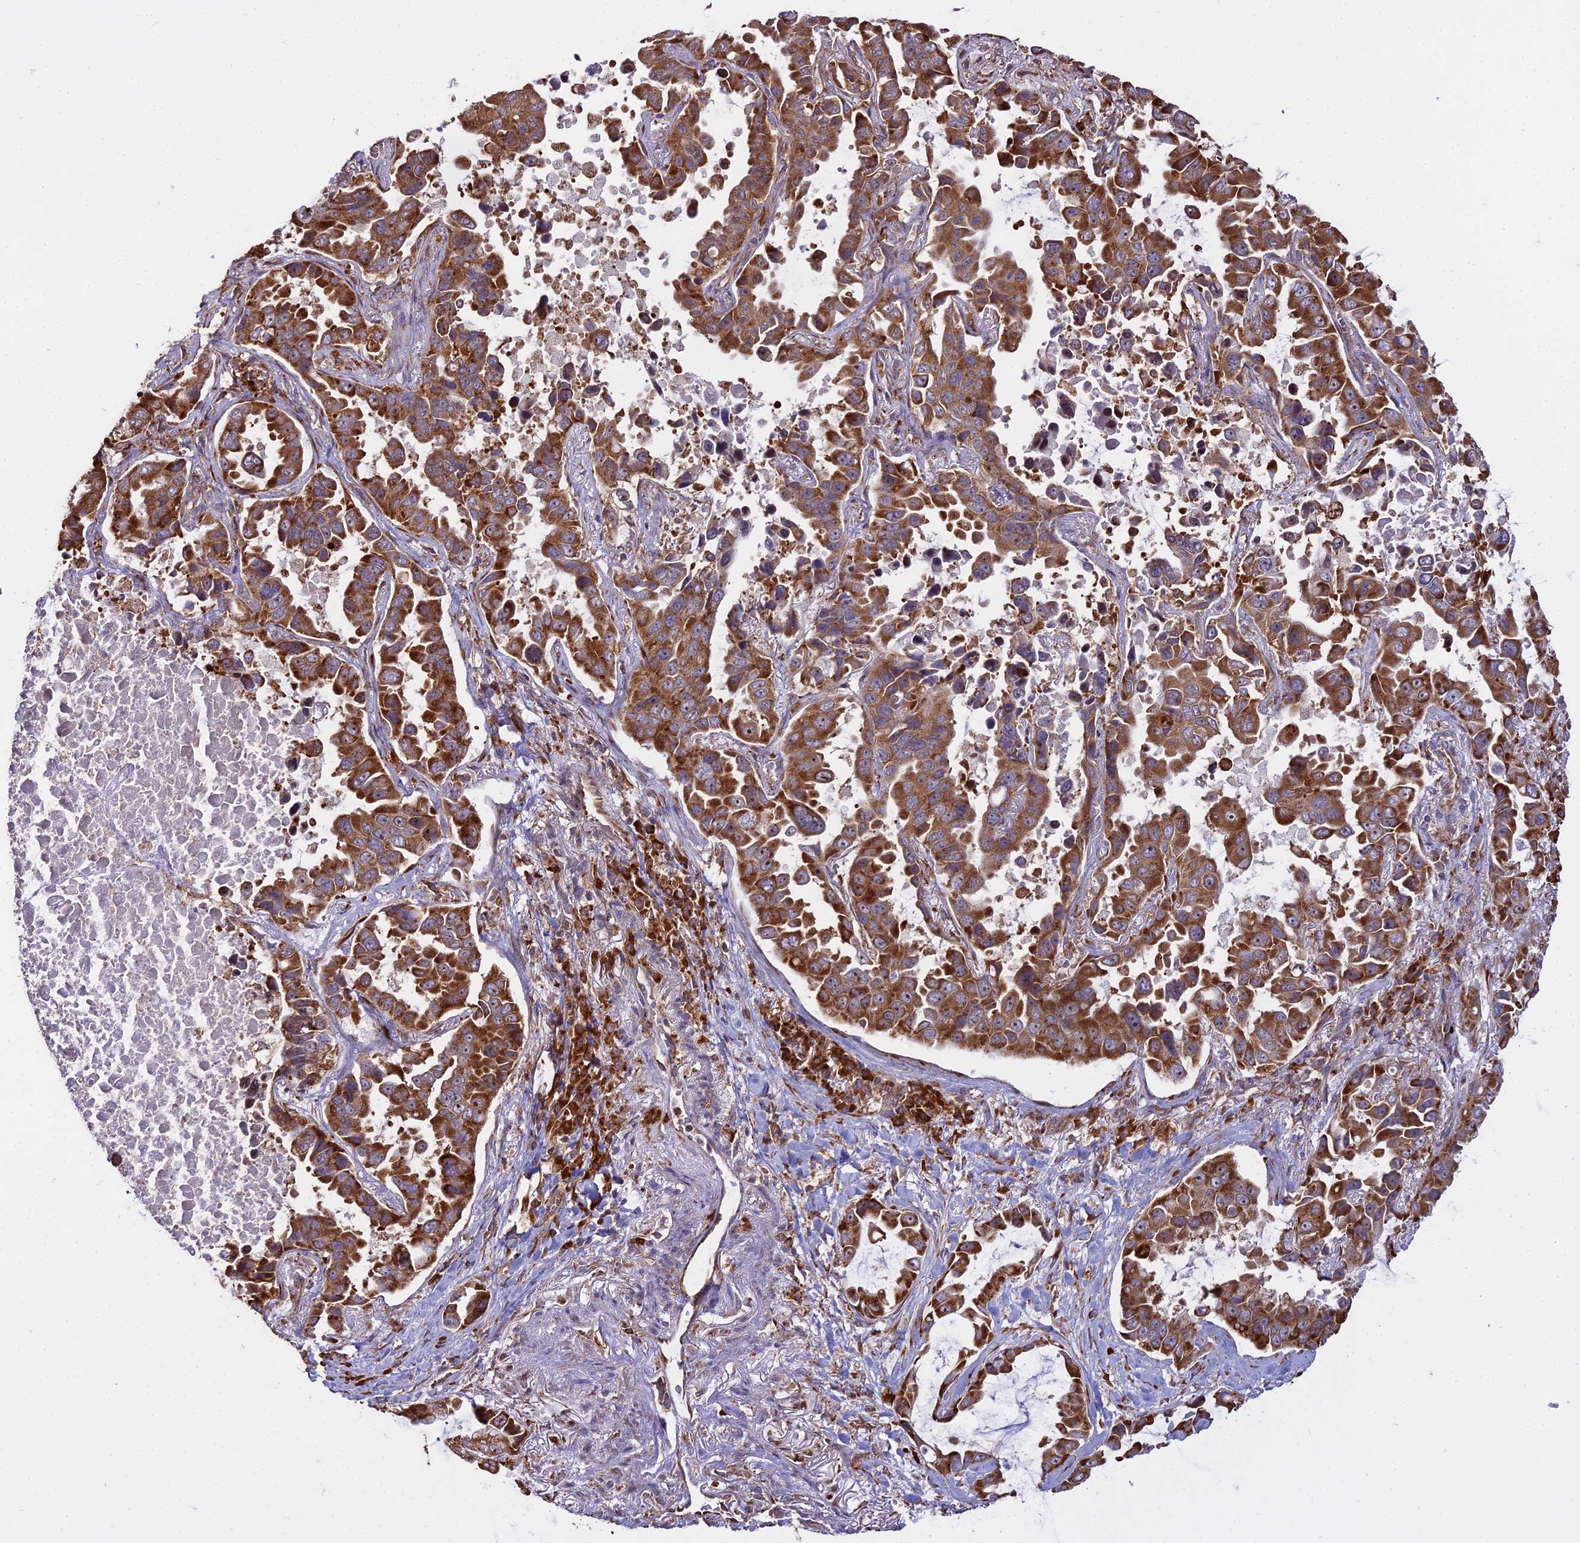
{"staining": {"intensity": "strong", "quantity": ">75%", "location": "cytoplasmic/membranous"}, "tissue": "lung cancer", "cell_type": "Tumor cells", "image_type": "cancer", "snomed": [{"axis": "morphology", "description": "Adenocarcinoma, NOS"}, {"axis": "topography", "description": "Lung"}], "caption": "Strong cytoplasmic/membranous staining for a protein is present in approximately >75% of tumor cells of adenocarcinoma (lung) using IHC.", "gene": "RPL26", "patient": {"sex": "male", "age": 64}}